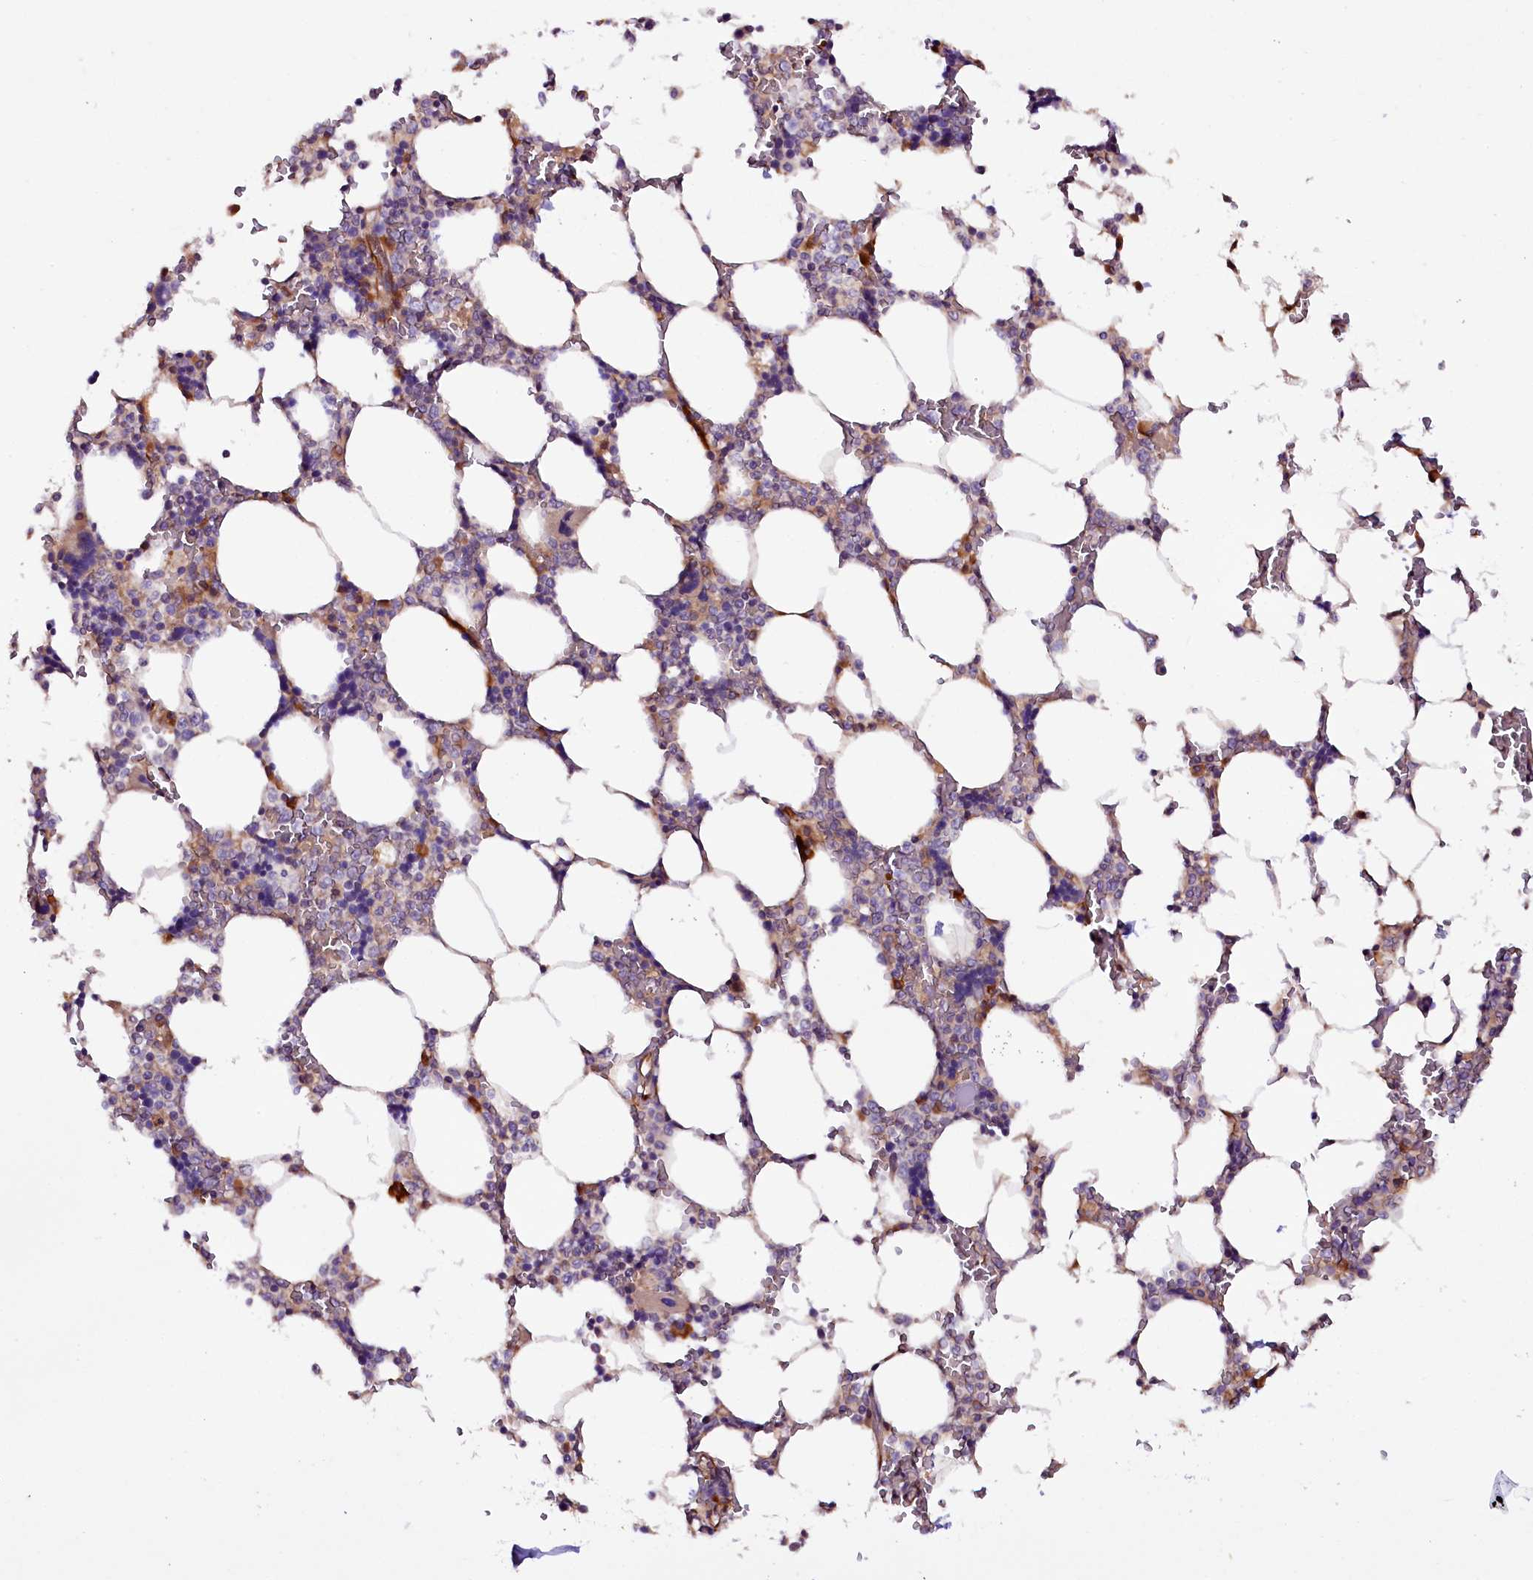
{"staining": {"intensity": "strong", "quantity": "<25%", "location": "cytoplasmic/membranous"}, "tissue": "bone marrow", "cell_type": "Hematopoietic cells", "image_type": "normal", "snomed": [{"axis": "morphology", "description": "Normal tissue, NOS"}, {"axis": "topography", "description": "Bone marrow"}], "caption": "Approximately <25% of hematopoietic cells in unremarkable bone marrow reveal strong cytoplasmic/membranous protein positivity as visualized by brown immunohistochemical staining.", "gene": "RPUSD2", "patient": {"sex": "male", "age": 64}}